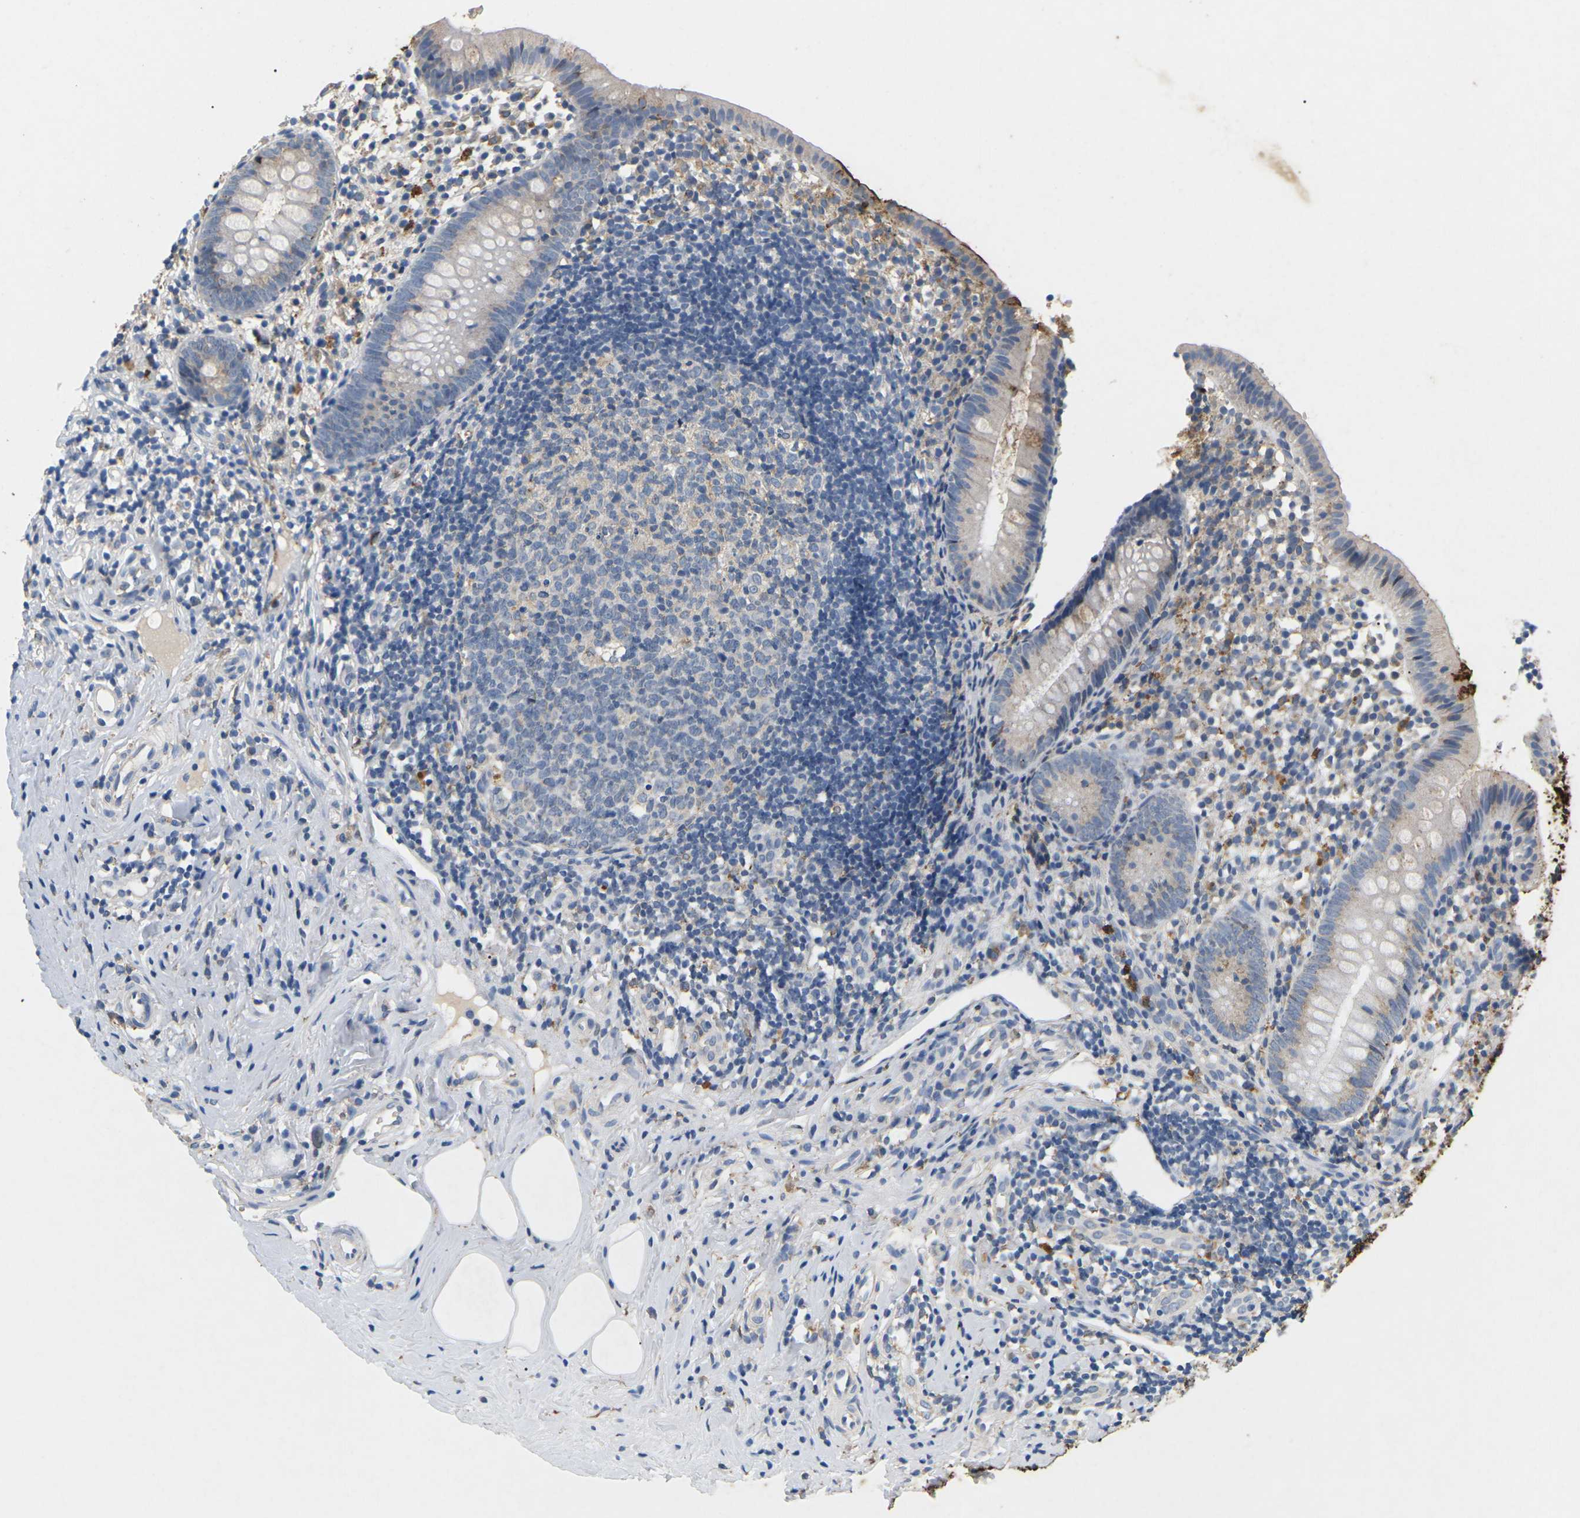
{"staining": {"intensity": "moderate", "quantity": "25%-75%", "location": "cytoplasmic/membranous"}, "tissue": "appendix", "cell_type": "Glandular cells", "image_type": "normal", "snomed": [{"axis": "morphology", "description": "Normal tissue, NOS"}, {"axis": "topography", "description": "Appendix"}], "caption": "Immunohistochemical staining of benign appendix exhibits 25%-75% levels of moderate cytoplasmic/membranous protein positivity in about 25%-75% of glandular cells. (brown staining indicates protein expression, while blue staining denotes nuclei).", "gene": "ADM", "patient": {"sex": "female", "age": 20}}